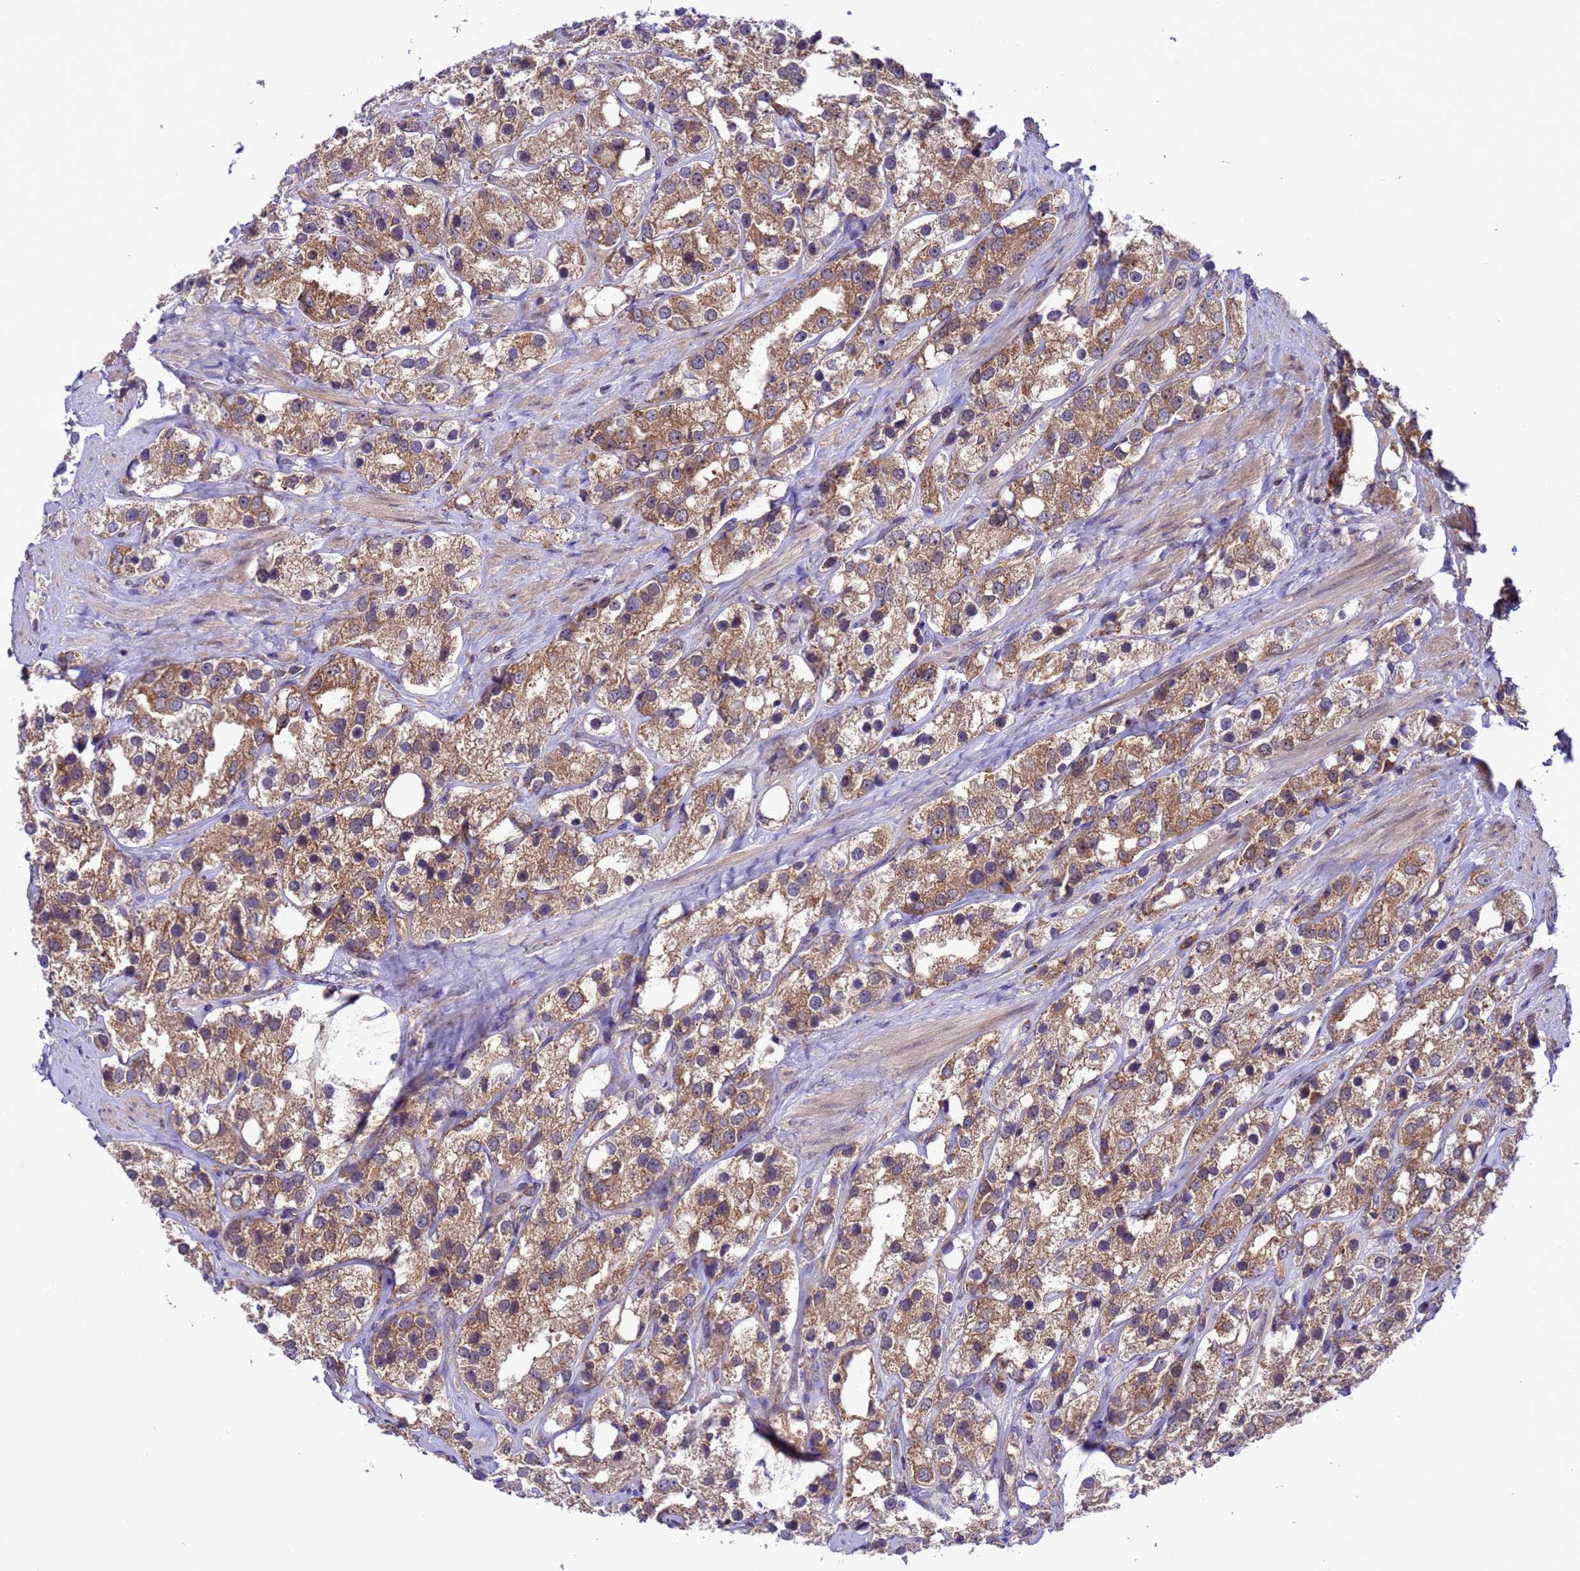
{"staining": {"intensity": "moderate", "quantity": ">75%", "location": "cytoplasmic/membranous"}, "tissue": "prostate cancer", "cell_type": "Tumor cells", "image_type": "cancer", "snomed": [{"axis": "morphology", "description": "Adenocarcinoma, NOS"}, {"axis": "topography", "description": "Prostate"}], "caption": "This image reveals immunohistochemistry staining of human prostate cancer (adenocarcinoma), with medium moderate cytoplasmic/membranous staining in about >75% of tumor cells.", "gene": "ARHGAP12", "patient": {"sex": "male", "age": 79}}